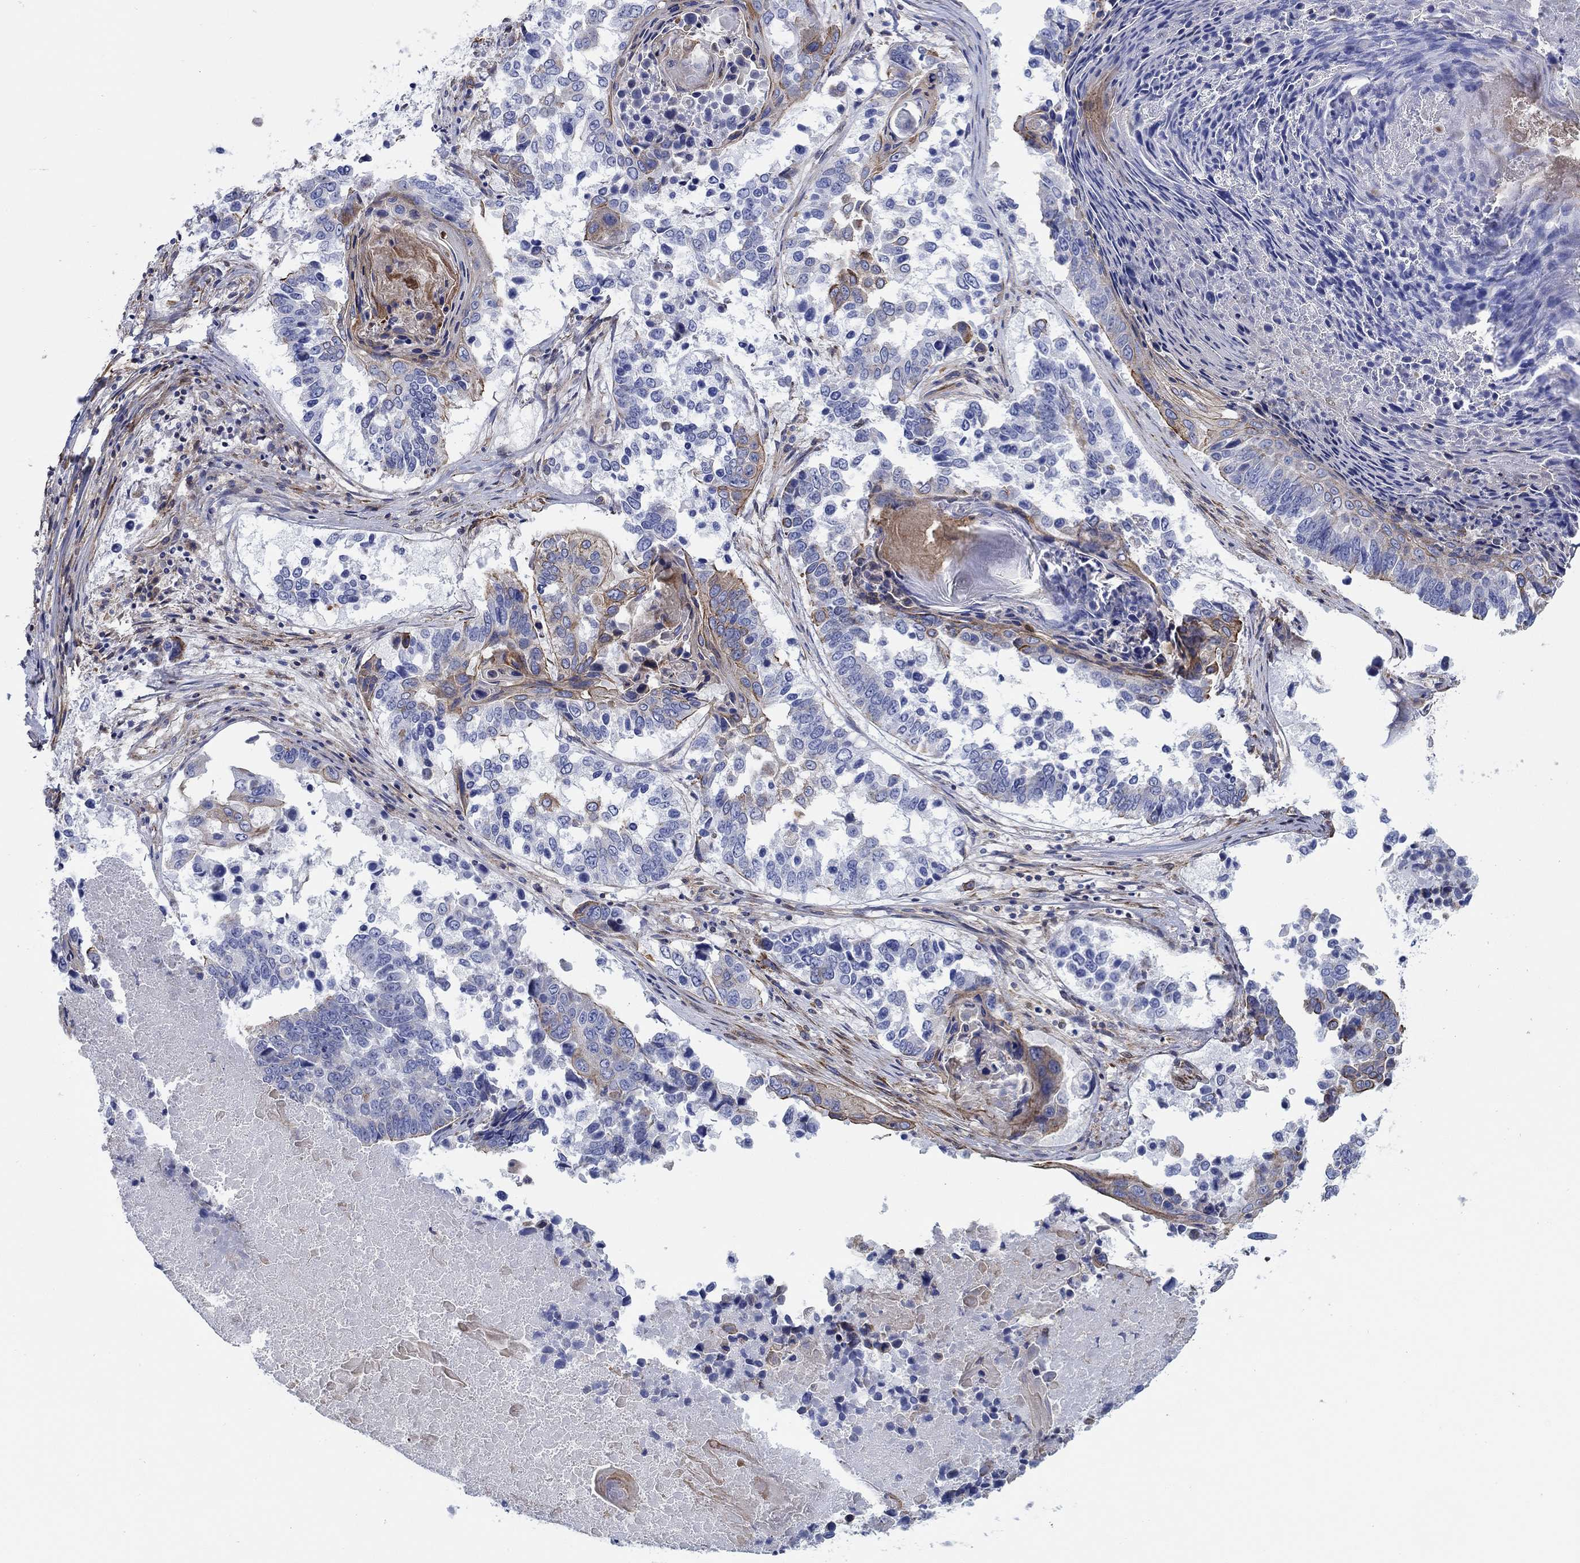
{"staining": {"intensity": "moderate", "quantity": "<25%", "location": "cytoplasmic/membranous"}, "tissue": "lung cancer", "cell_type": "Tumor cells", "image_type": "cancer", "snomed": [{"axis": "morphology", "description": "Squamous cell carcinoma, NOS"}, {"axis": "topography", "description": "Lung"}], "caption": "Moderate cytoplasmic/membranous protein expression is seen in approximately <25% of tumor cells in lung cancer (squamous cell carcinoma). Immunohistochemistry (ihc) stains the protein in brown and the nuclei are stained blue.", "gene": "FMN1", "patient": {"sex": "male", "age": 73}}